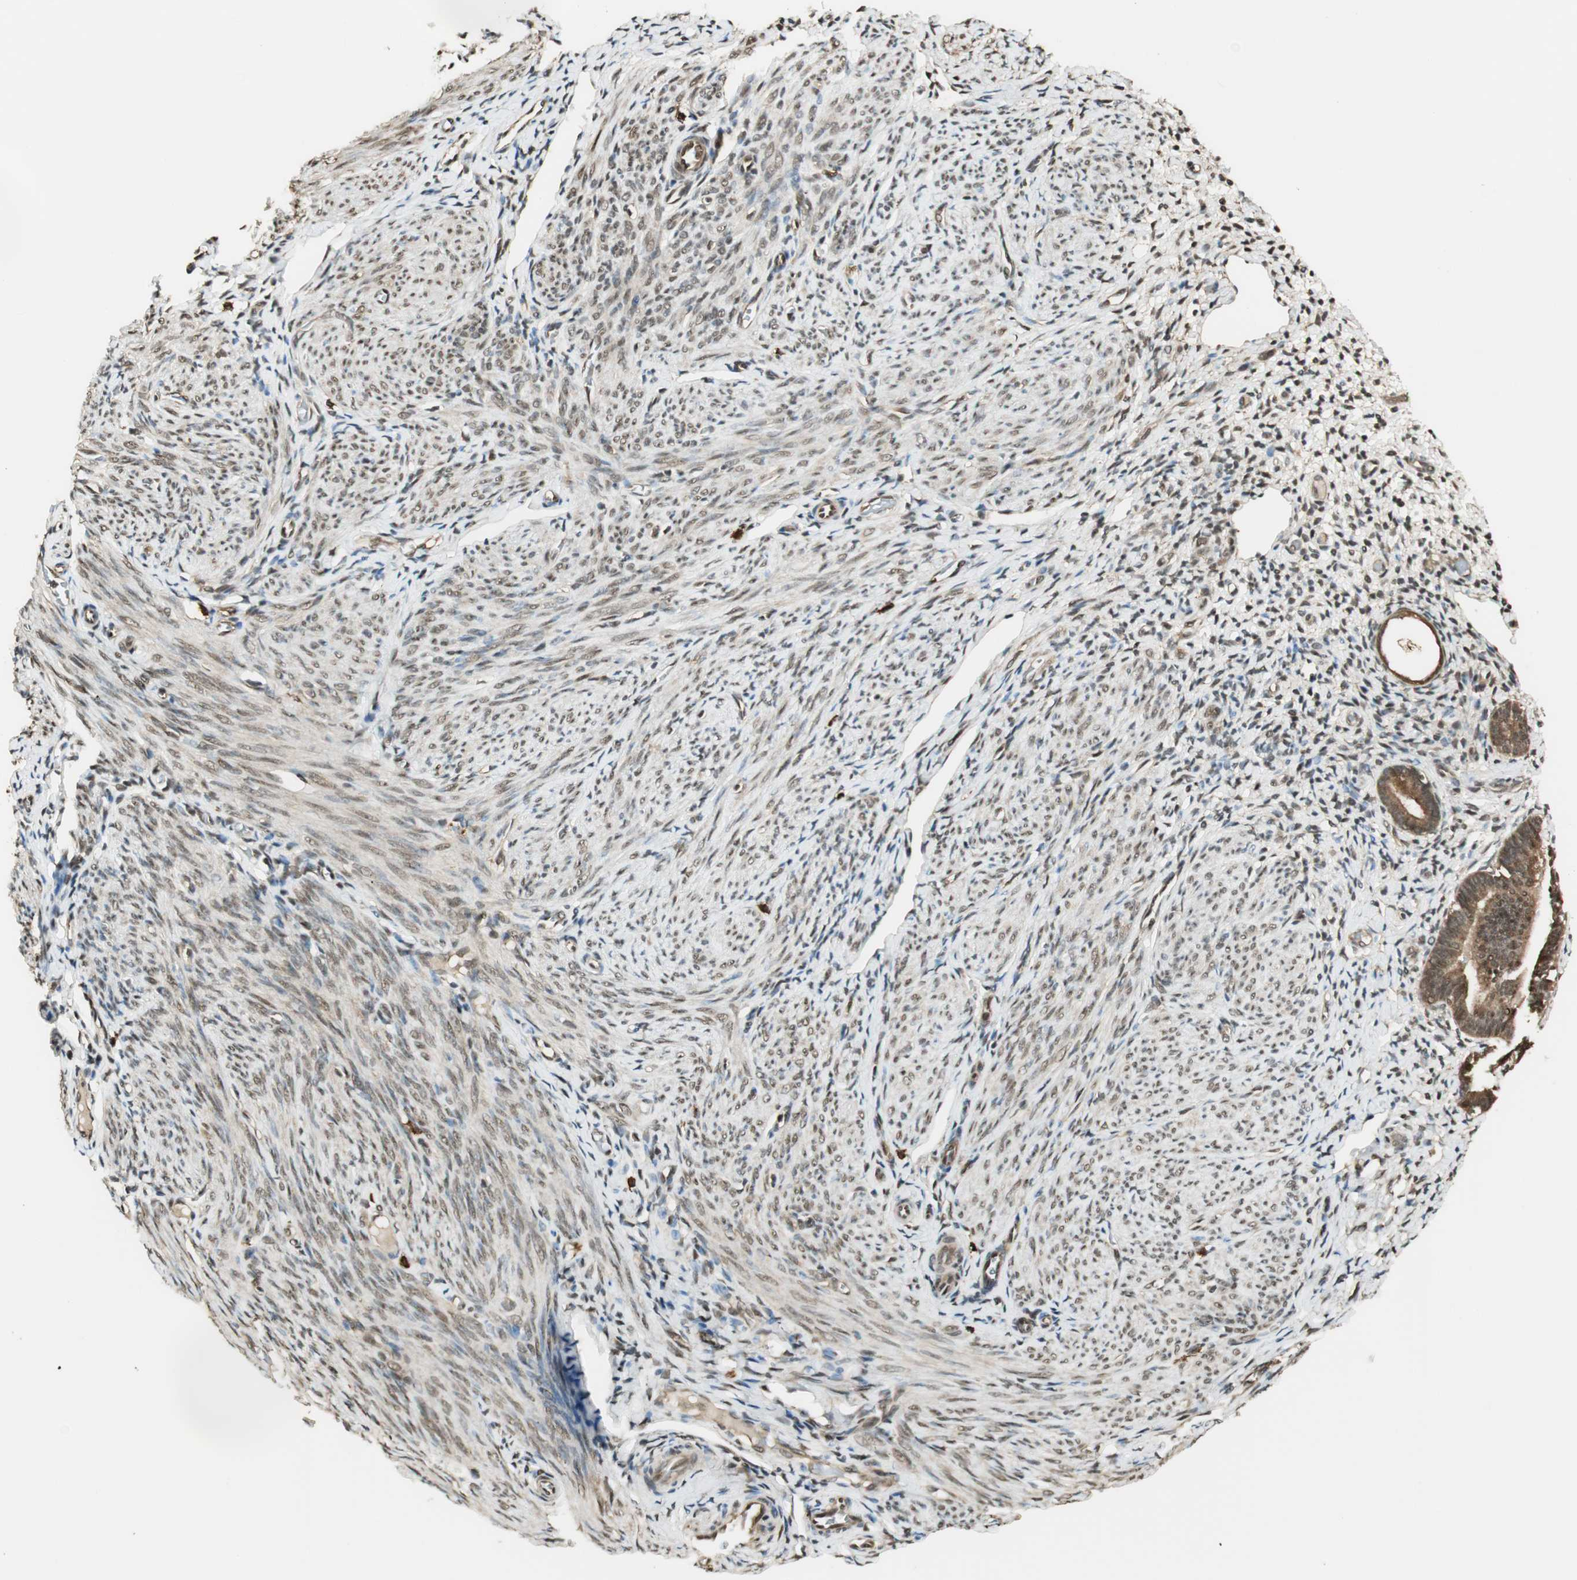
{"staining": {"intensity": "strong", "quantity": ">75%", "location": "cytoplasmic/membranous,nuclear"}, "tissue": "endometrium", "cell_type": "Cells in endometrial stroma", "image_type": "normal", "snomed": [{"axis": "morphology", "description": "Normal tissue, NOS"}, {"axis": "topography", "description": "Endometrium"}], "caption": "A histopathology image showing strong cytoplasmic/membranous,nuclear staining in approximately >75% of cells in endometrial stroma in unremarkable endometrium, as visualized by brown immunohistochemical staining.", "gene": "ENSG00000268870", "patient": {"sex": "female", "age": 61}}